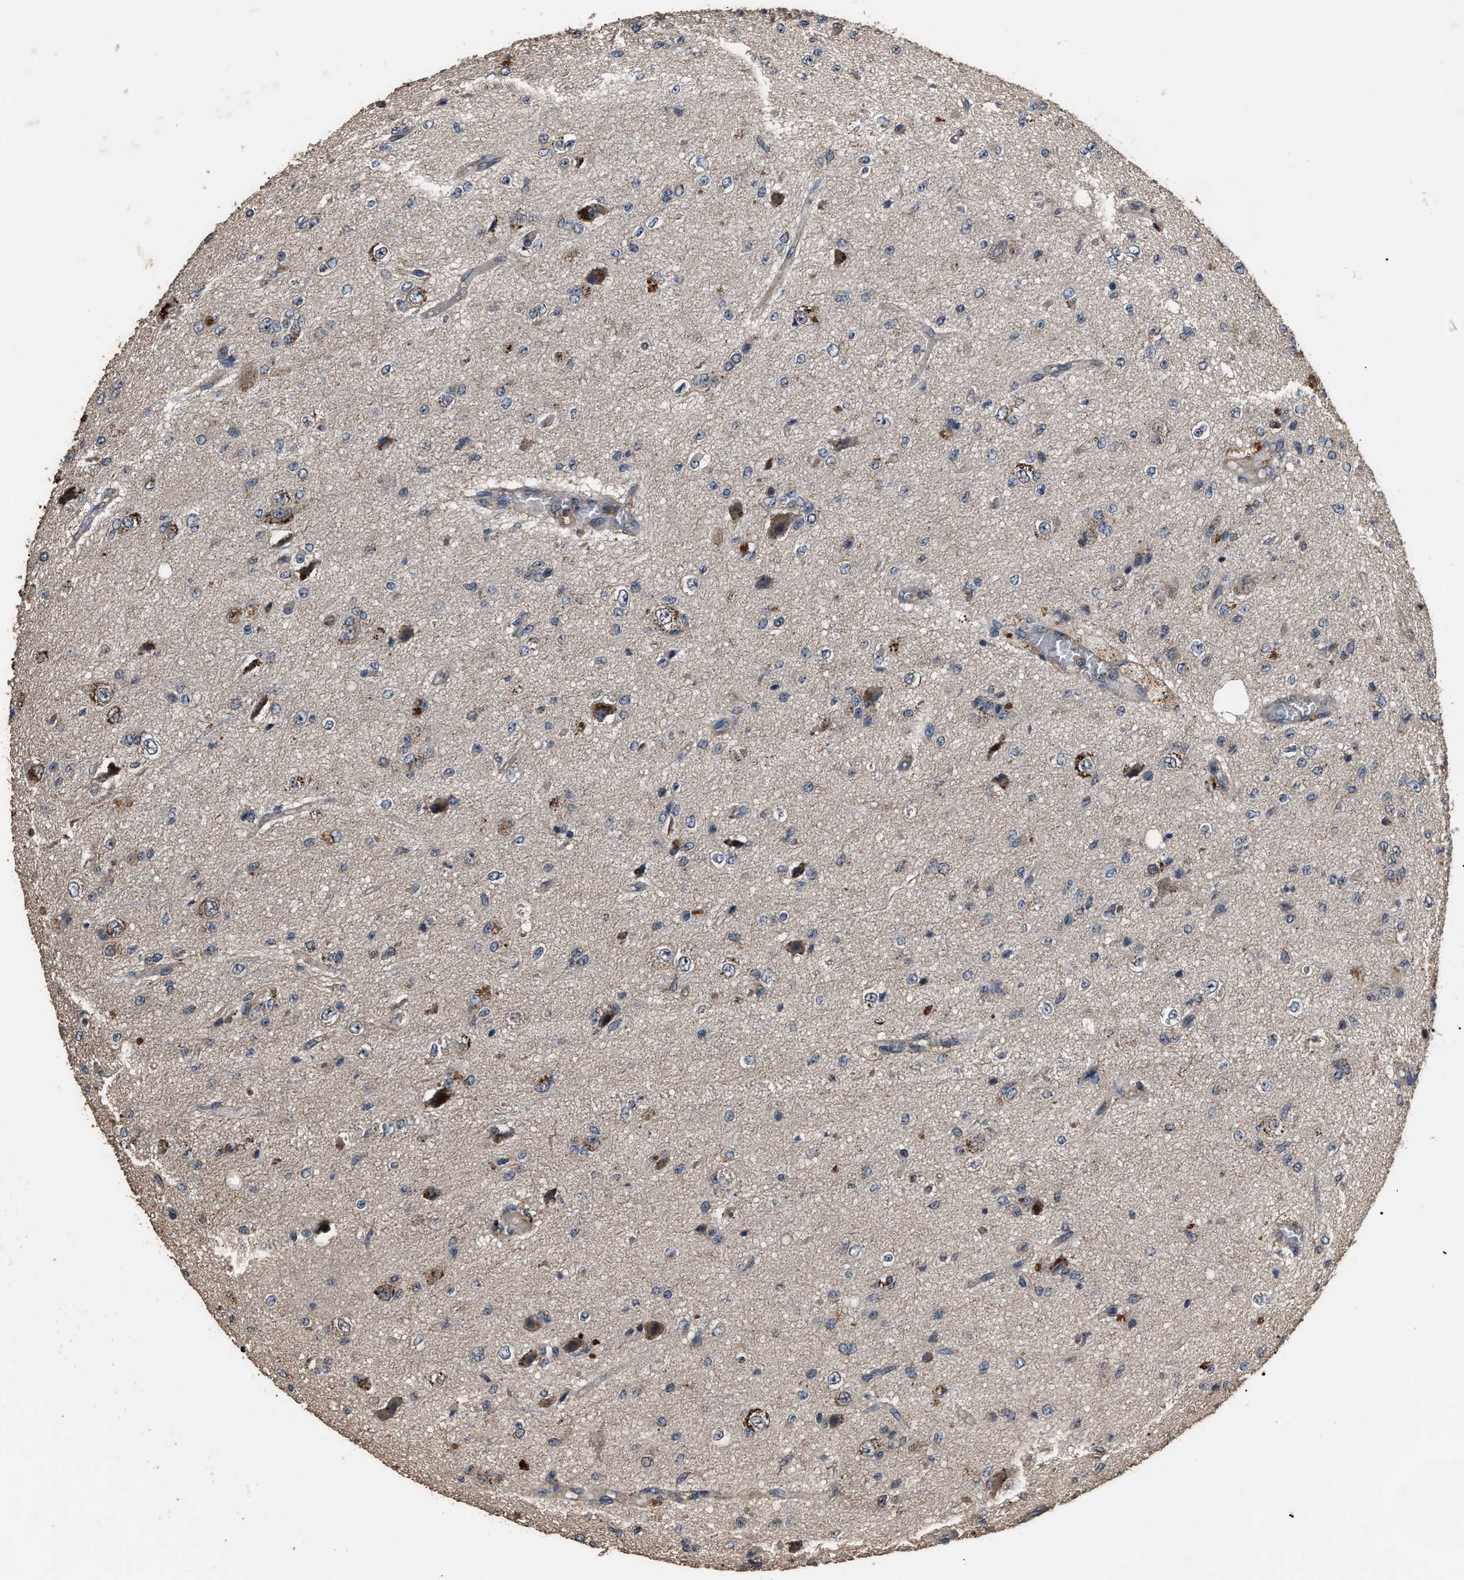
{"staining": {"intensity": "weak", "quantity": "<25%", "location": "cytoplasmic/membranous"}, "tissue": "glioma", "cell_type": "Tumor cells", "image_type": "cancer", "snomed": [{"axis": "morphology", "description": "Glioma, malignant, High grade"}, {"axis": "topography", "description": "pancreas cauda"}], "caption": "There is no significant positivity in tumor cells of malignant high-grade glioma.", "gene": "RNF216", "patient": {"sex": "male", "age": 60}}